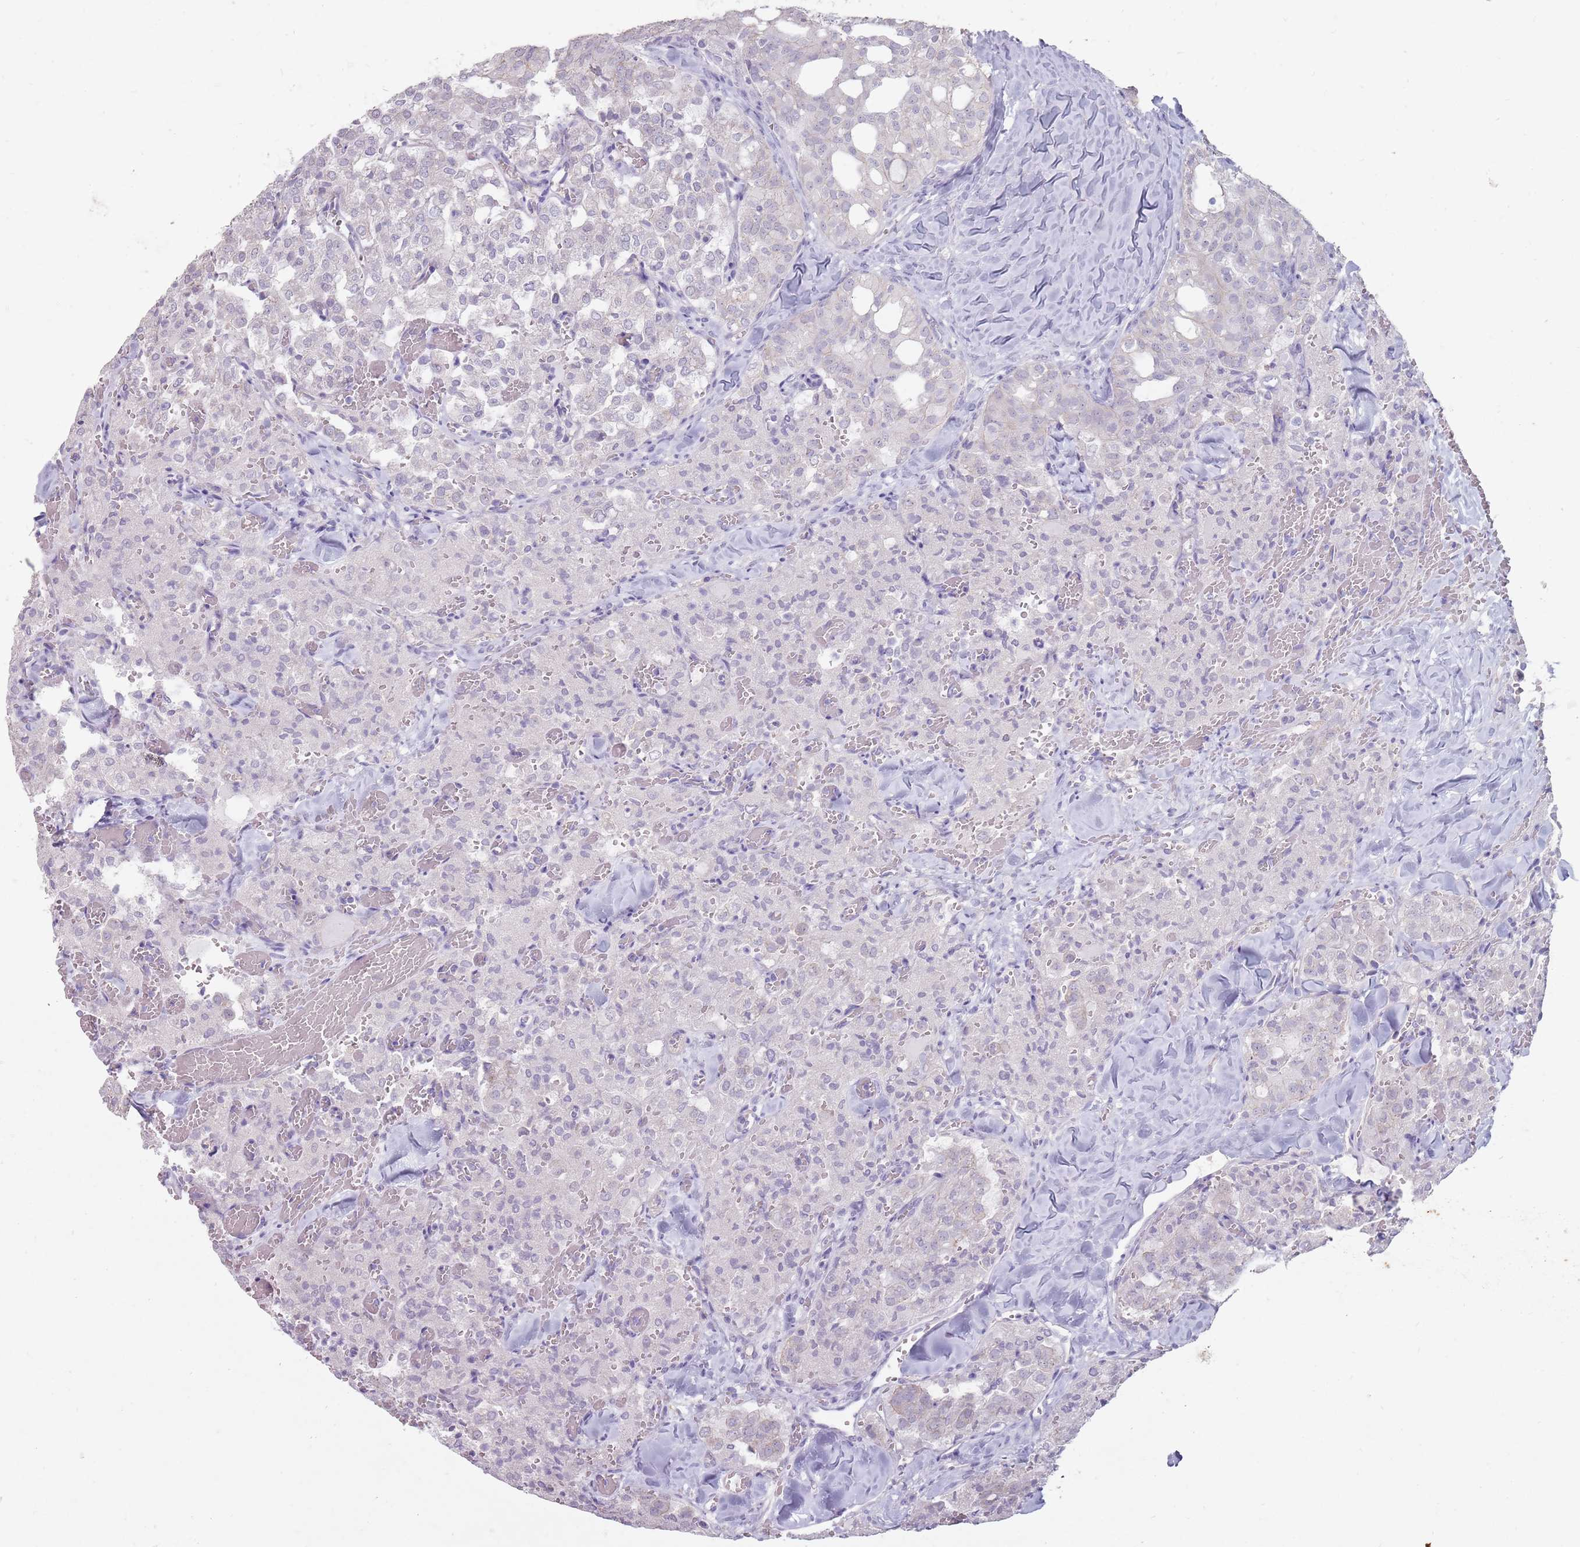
{"staining": {"intensity": "negative", "quantity": "none", "location": "none"}, "tissue": "thyroid cancer", "cell_type": "Tumor cells", "image_type": "cancer", "snomed": [{"axis": "morphology", "description": "Follicular adenoma carcinoma, NOS"}, {"axis": "topography", "description": "Thyroid gland"}], "caption": "Tumor cells are negative for brown protein staining in thyroid follicular adenoma carcinoma.", "gene": "STYK1", "patient": {"sex": "male", "age": 75}}